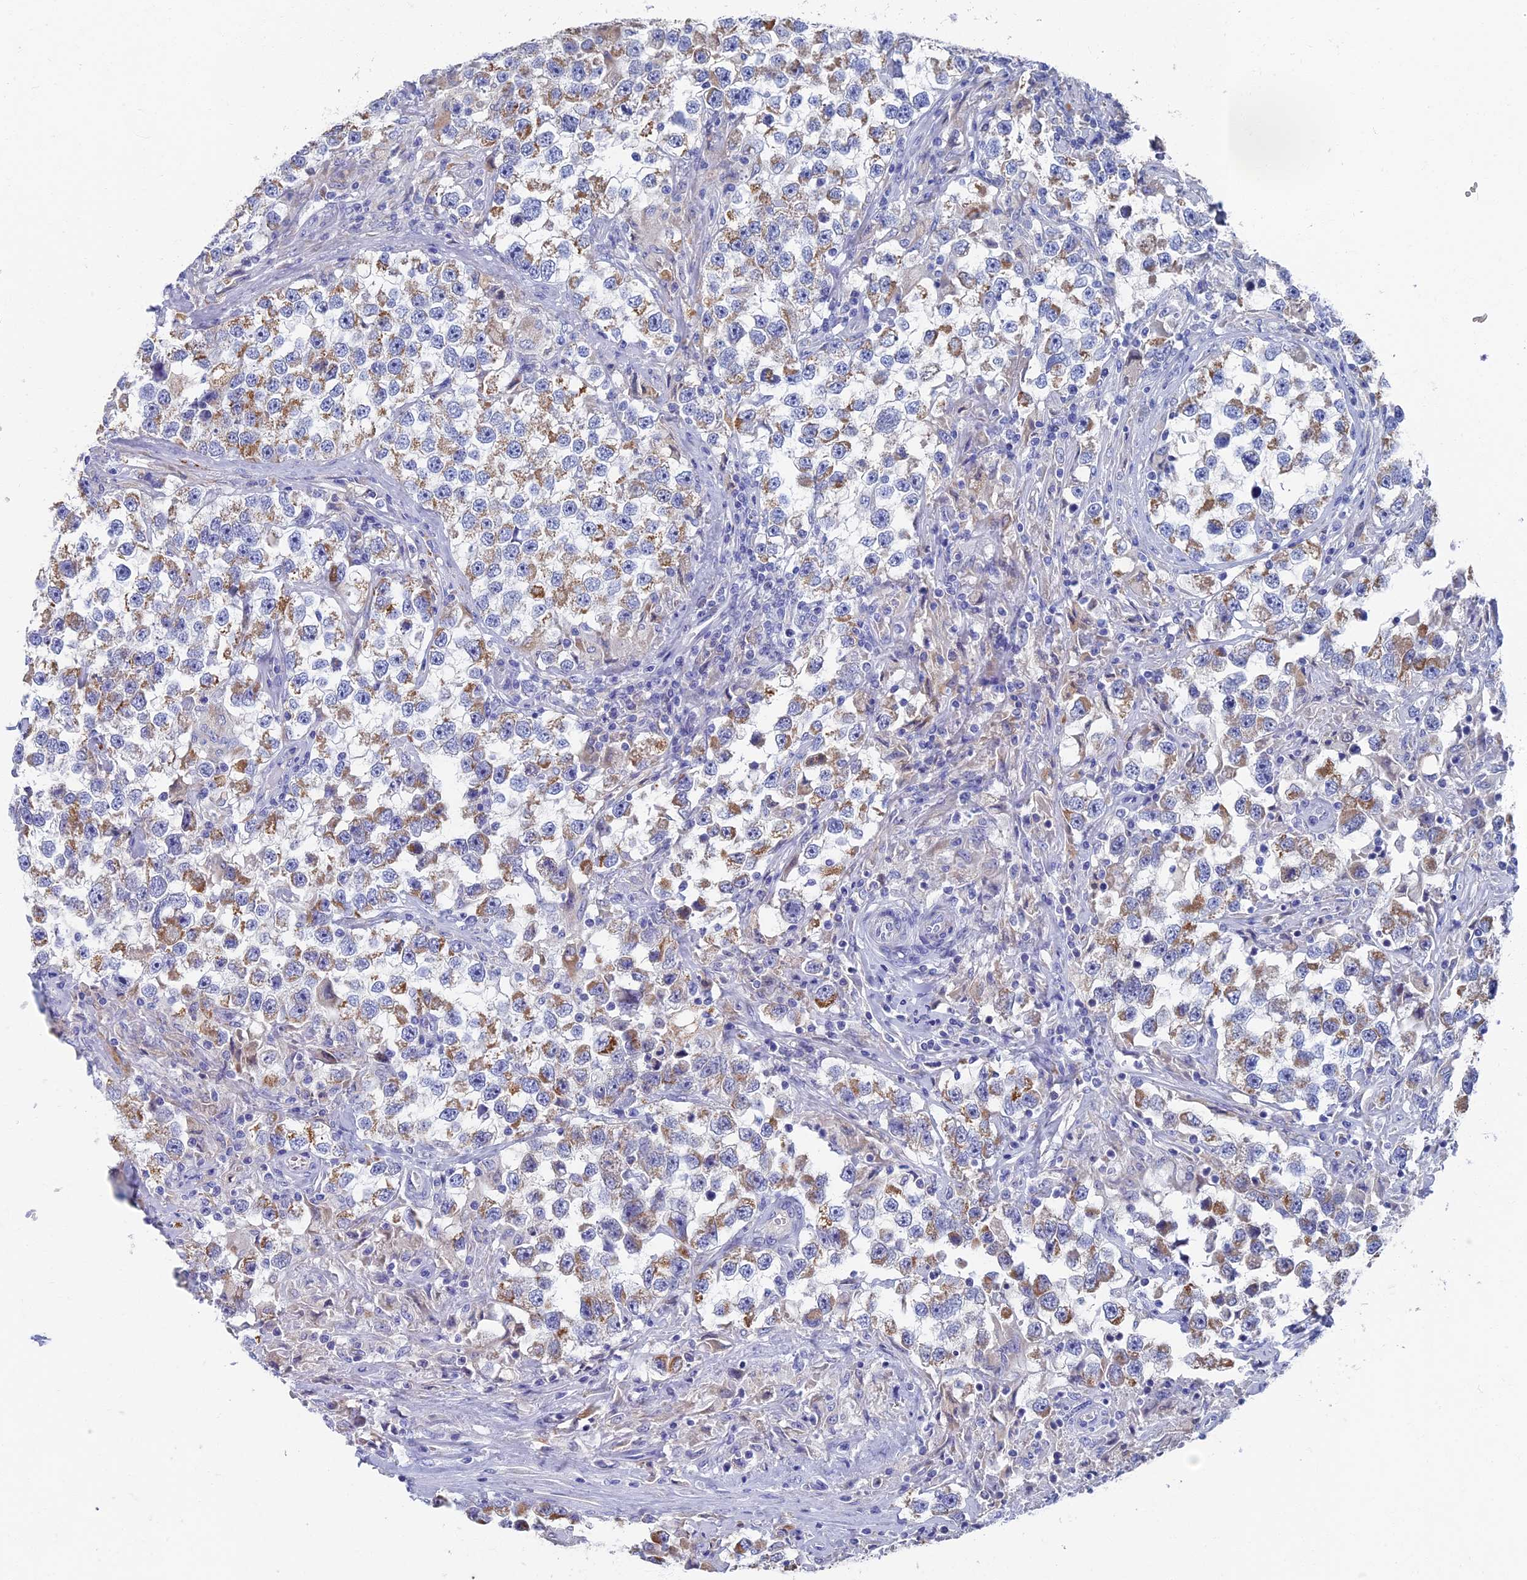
{"staining": {"intensity": "moderate", "quantity": "25%-75%", "location": "cytoplasmic/membranous"}, "tissue": "testis cancer", "cell_type": "Tumor cells", "image_type": "cancer", "snomed": [{"axis": "morphology", "description": "Seminoma, NOS"}, {"axis": "topography", "description": "Testis"}], "caption": "Protein positivity by IHC demonstrates moderate cytoplasmic/membranous positivity in approximately 25%-75% of tumor cells in testis cancer (seminoma).", "gene": "OAT", "patient": {"sex": "male", "age": 46}}